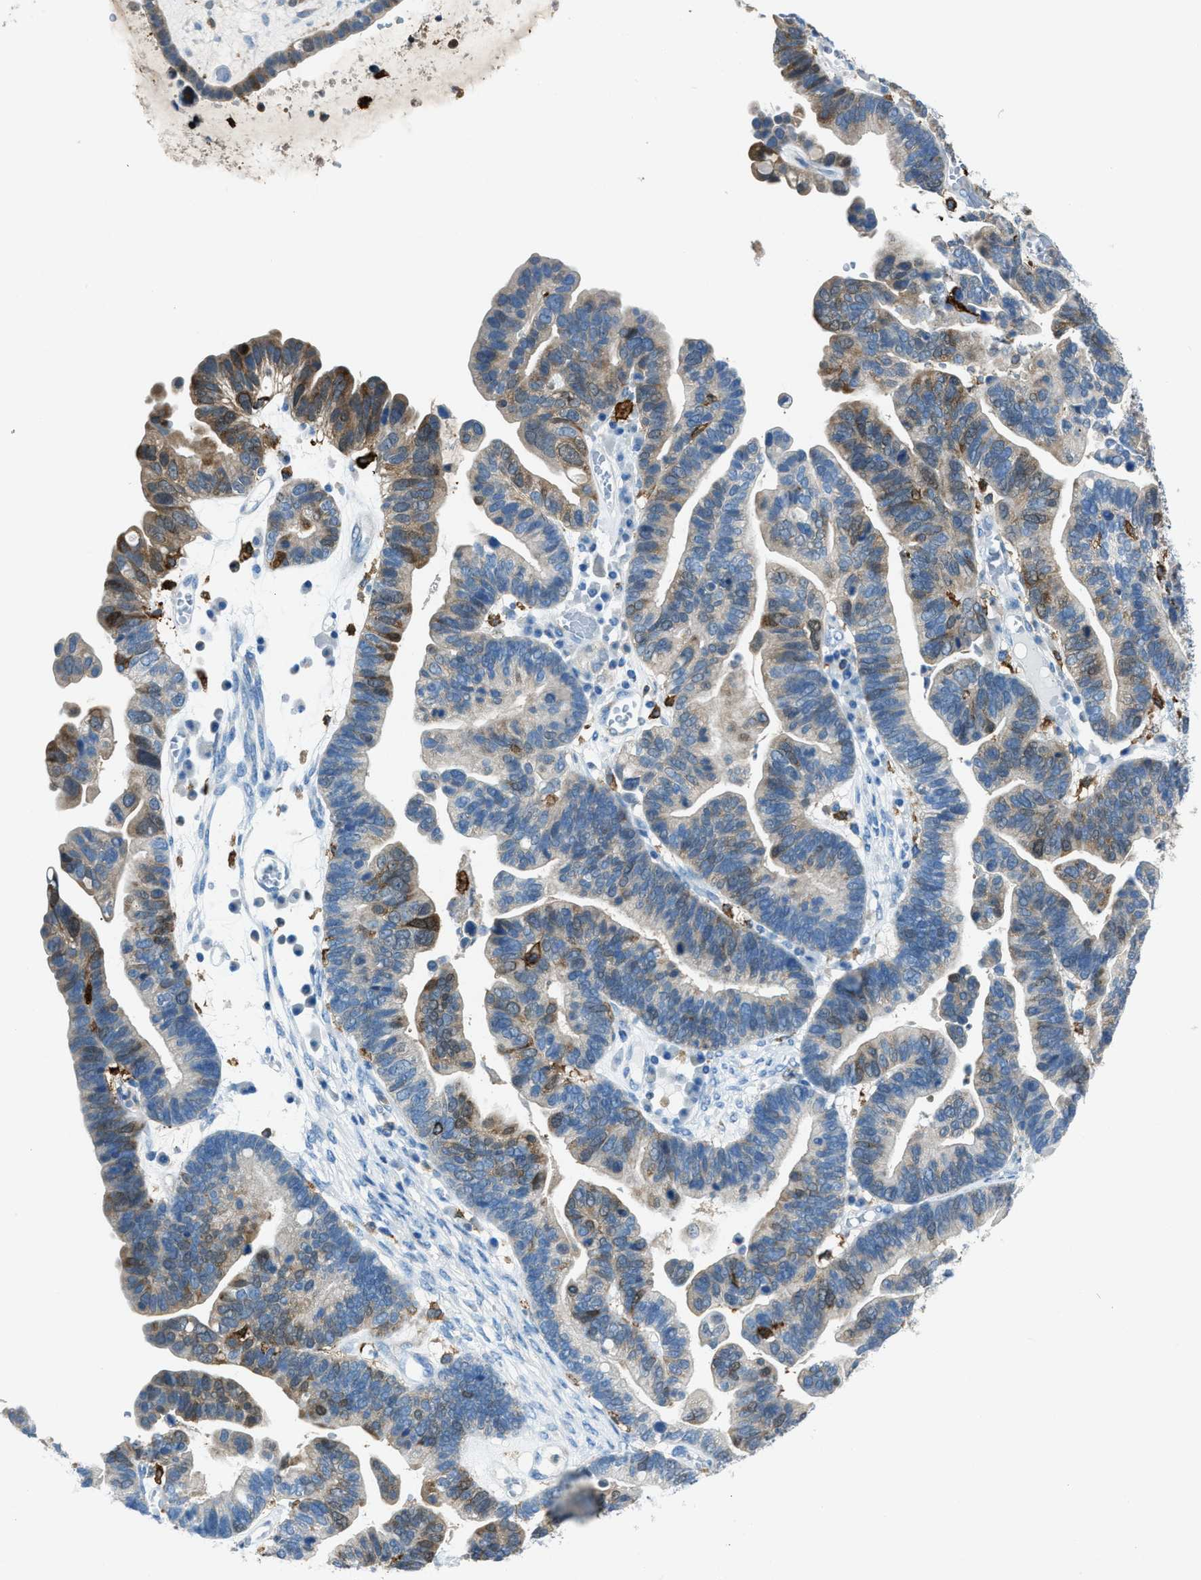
{"staining": {"intensity": "moderate", "quantity": "25%-75%", "location": "cytoplasmic/membranous"}, "tissue": "ovarian cancer", "cell_type": "Tumor cells", "image_type": "cancer", "snomed": [{"axis": "morphology", "description": "Cystadenocarcinoma, serous, NOS"}, {"axis": "topography", "description": "Ovary"}], "caption": "Immunohistochemical staining of human ovarian cancer shows moderate cytoplasmic/membranous protein positivity in about 25%-75% of tumor cells. (DAB (3,3'-diaminobenzidine) IHC, brown staining for protein, blue staining for nuclei).", "gene": "MATCAP2", "patient": {"sex": "female", "age": 56}}